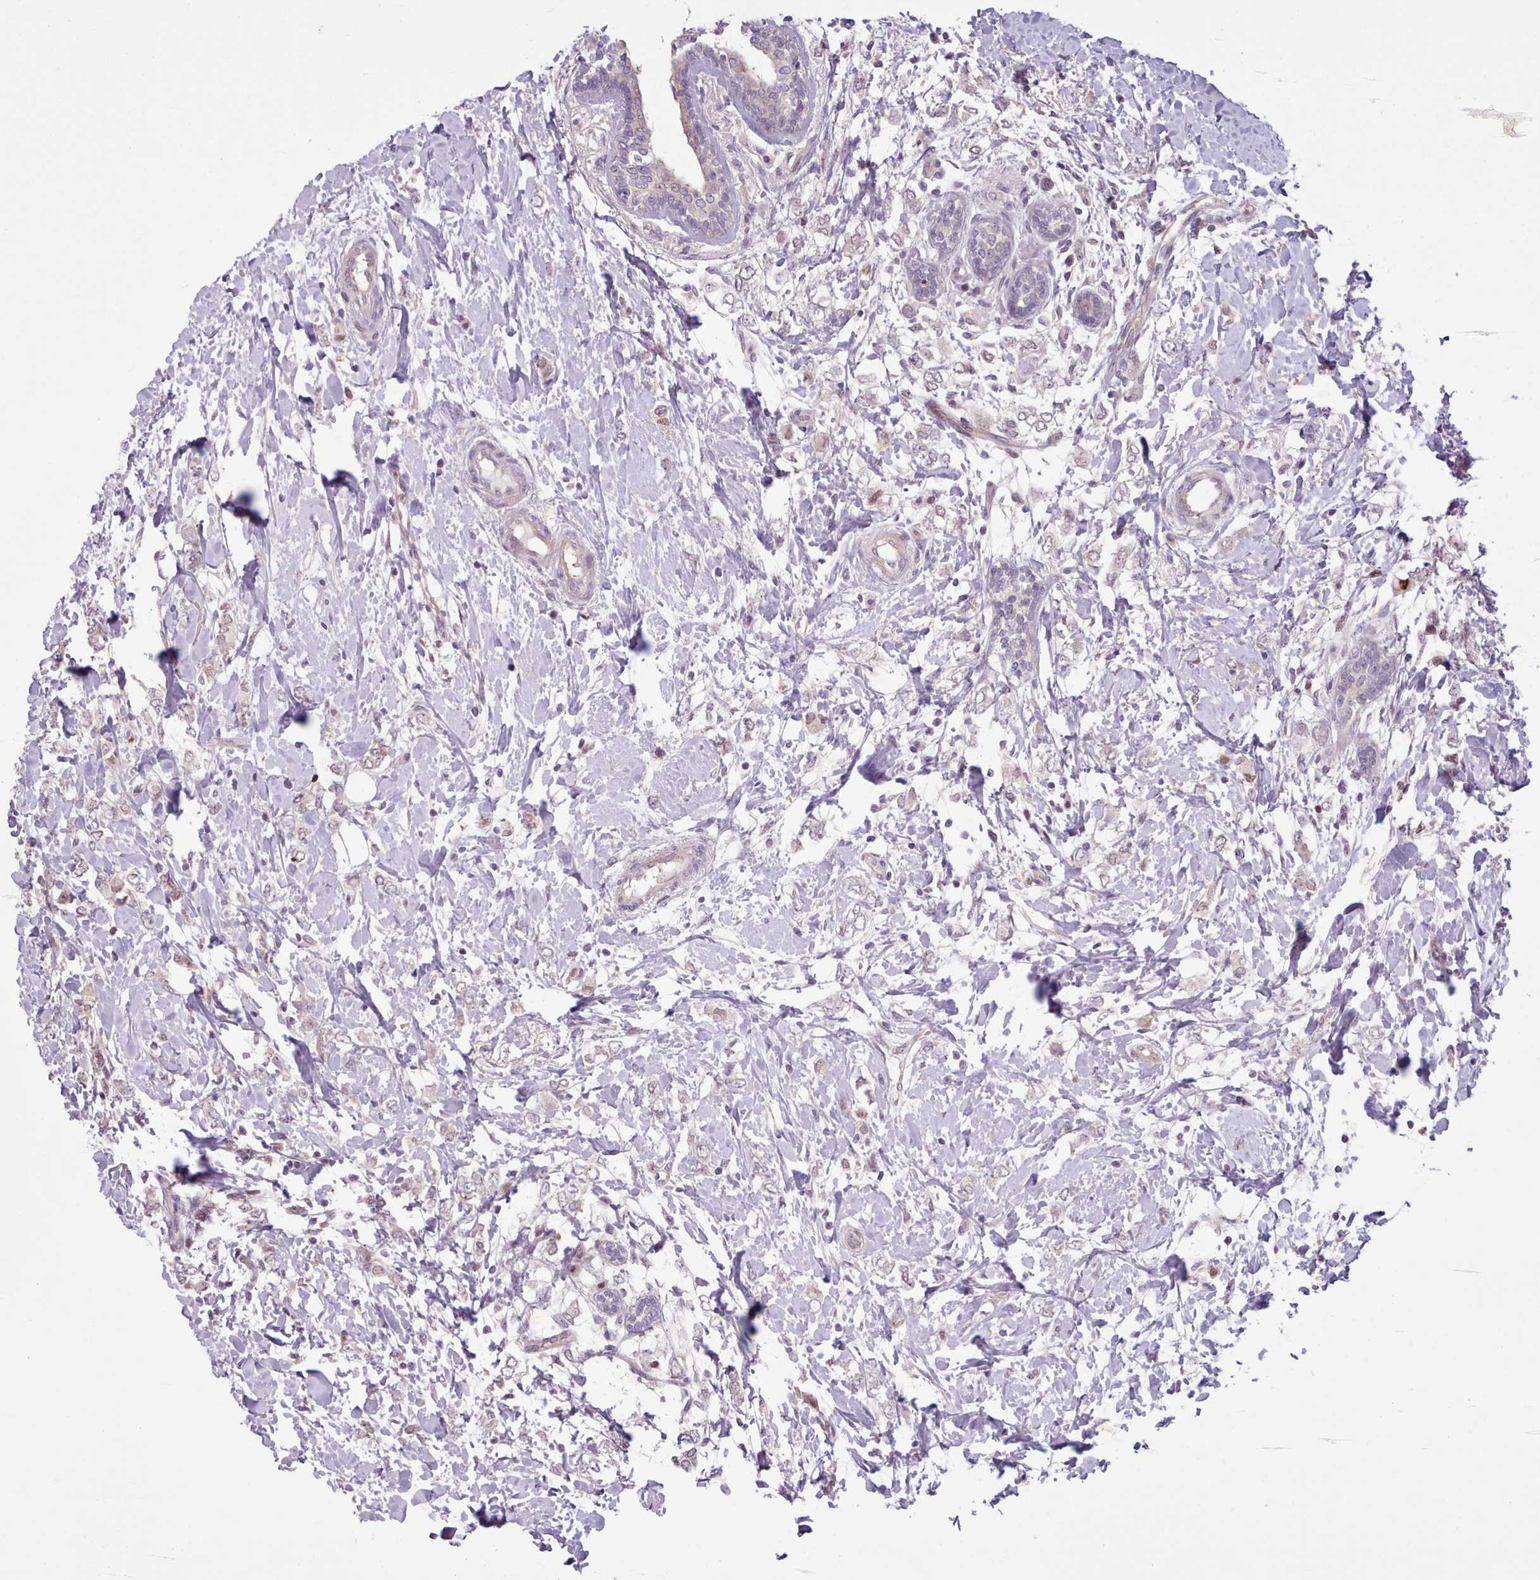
{"staining": {"intensity": "weak", "quantity": "<25%", "location": "nuclear"}, "tissue": "breast cancer", "cell_type": "Tumor cells", "image_type": "cancer", "snomed": [{"axis": "morphology", "description": "Normal tissue, NOS"}, {"axis": "morphology", "description": "Lobular carcinoma"}, {"axis": "topography", "description": "Breast"}], "caption": "IHC photomicrograph of neoplastic tissue: breast lobular carcinoma stained with DAB displays no significant protein positivity in tumor cells.", "gene": "KBTBD7", "patient": {"sex": "female", "age": 47}}